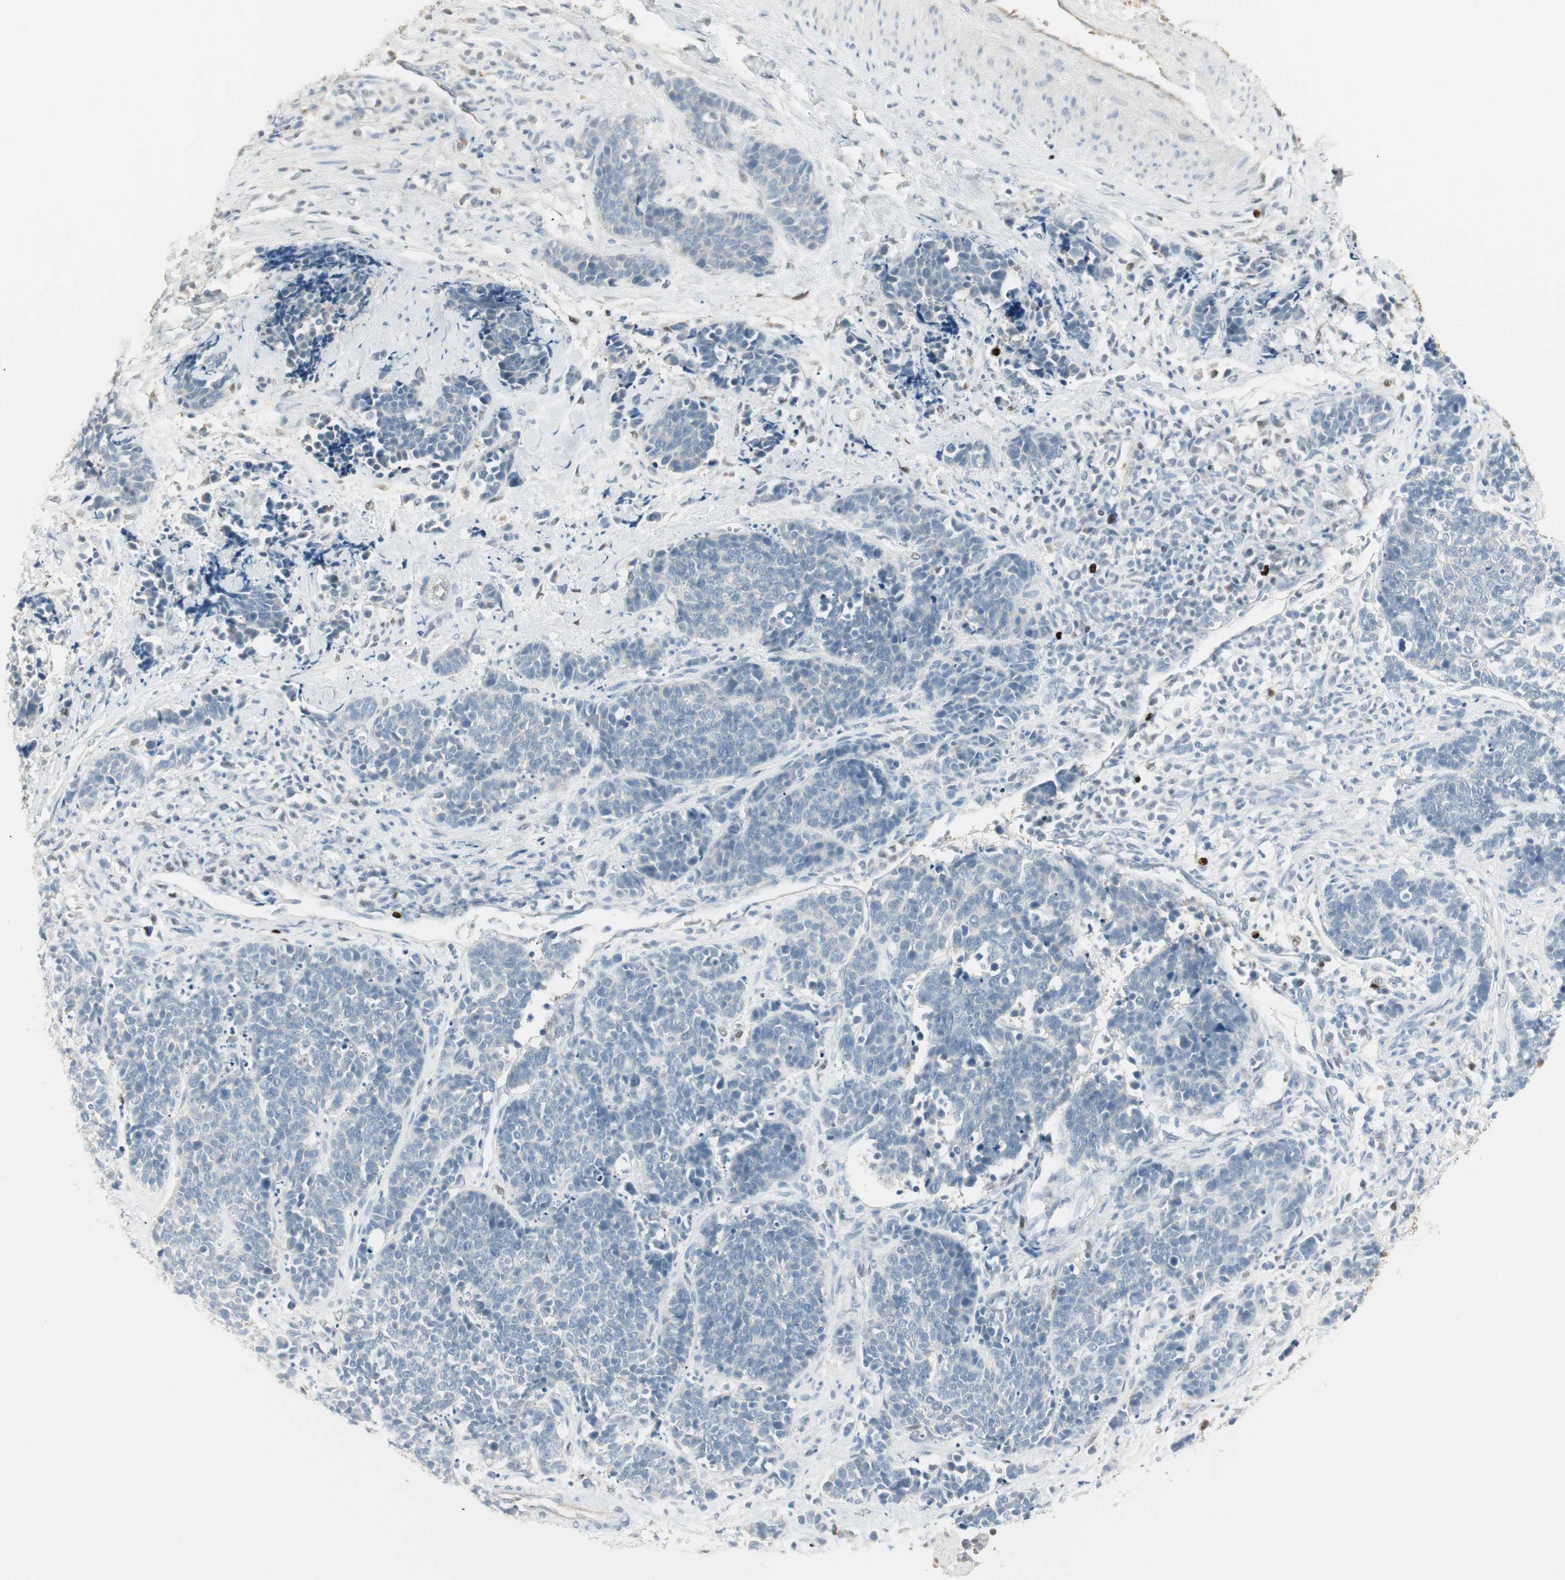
{"staining": {"intensity": "negative", "quantity": "none", "location": "none"}, "tissue": "cervical cancer", "cell_type": "Tumor cells", "image_type": "cancer", "snomed": [{"axis": "morphology", "description": "Squamous cell carcinoma, NOS"}, {"axis": "topography", "description": "Cervix"}], "caption": "Immunohistochemistry (IHC) of human squamous cell carcinoma (cervical) displays no positivity in tumor cells. (DAB immunohistochemistry (IHC) visualized using brightfield microscopy, high magnification).", "gene": "RUNX2", "patient": {"sex": "female", "age": 35}}